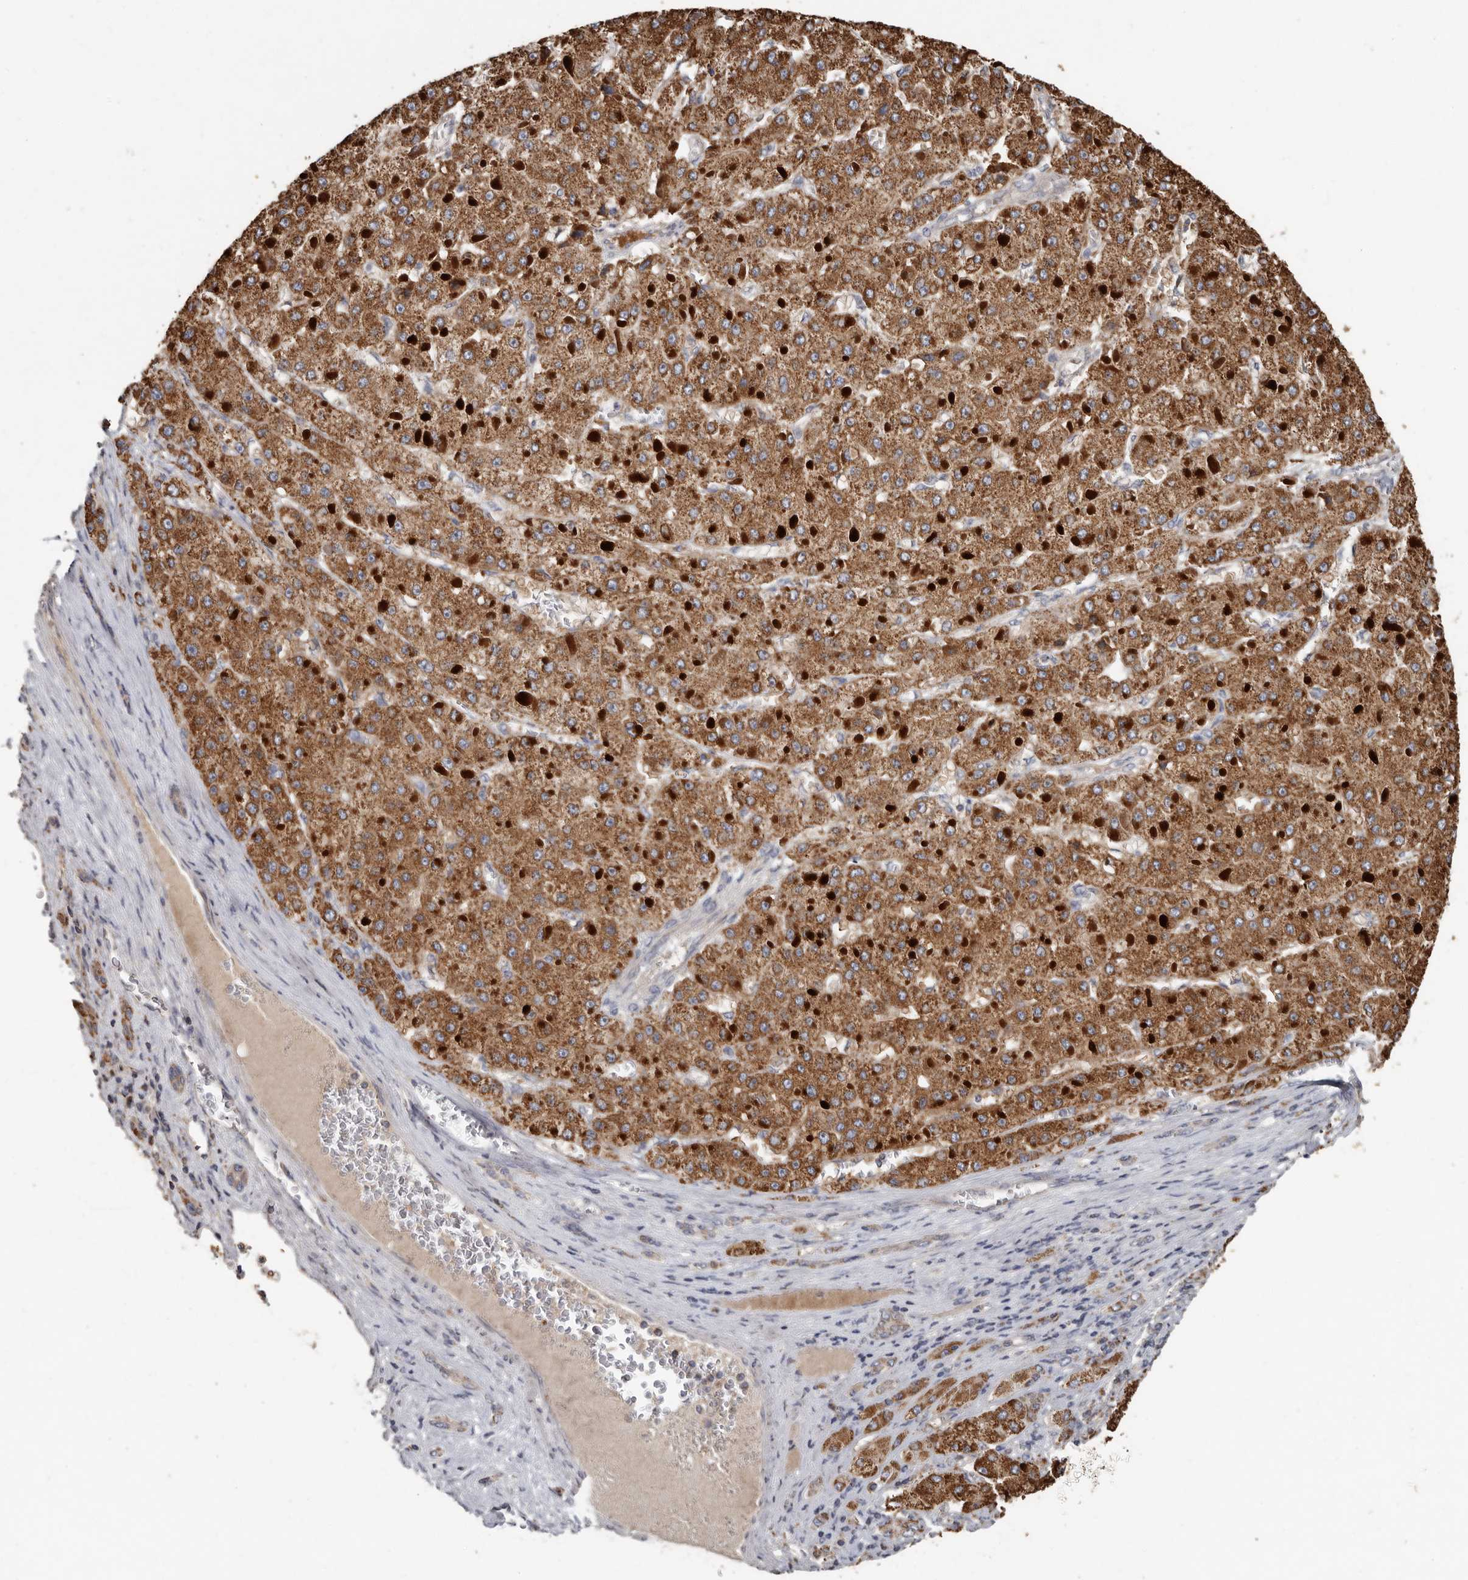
{"staining": {"intensity": "strong", "quantity": ">75%", "location": "cytoplasmic/membranous"}, "tissue": "liver cancer", "cell_type": "Tumor cells", "image_type": "cancer", "snomed": [{"axis": "morphology", "description": "Carcinoma, Hepatocellular, NOS"}, {"axis": "topography", "description": "Liver"}], "caption": "Protein expression analysis of liver cancer displays strong cytoplasmic/membranous staining in about >75% of tumor cells. The staining is performed using DAB brown chromogen to label protein expression. The nuclei are counter-stained blue using hematoxylin.", "gene": "KIF26B", "patient": {"sex": "female", "age": 73}}